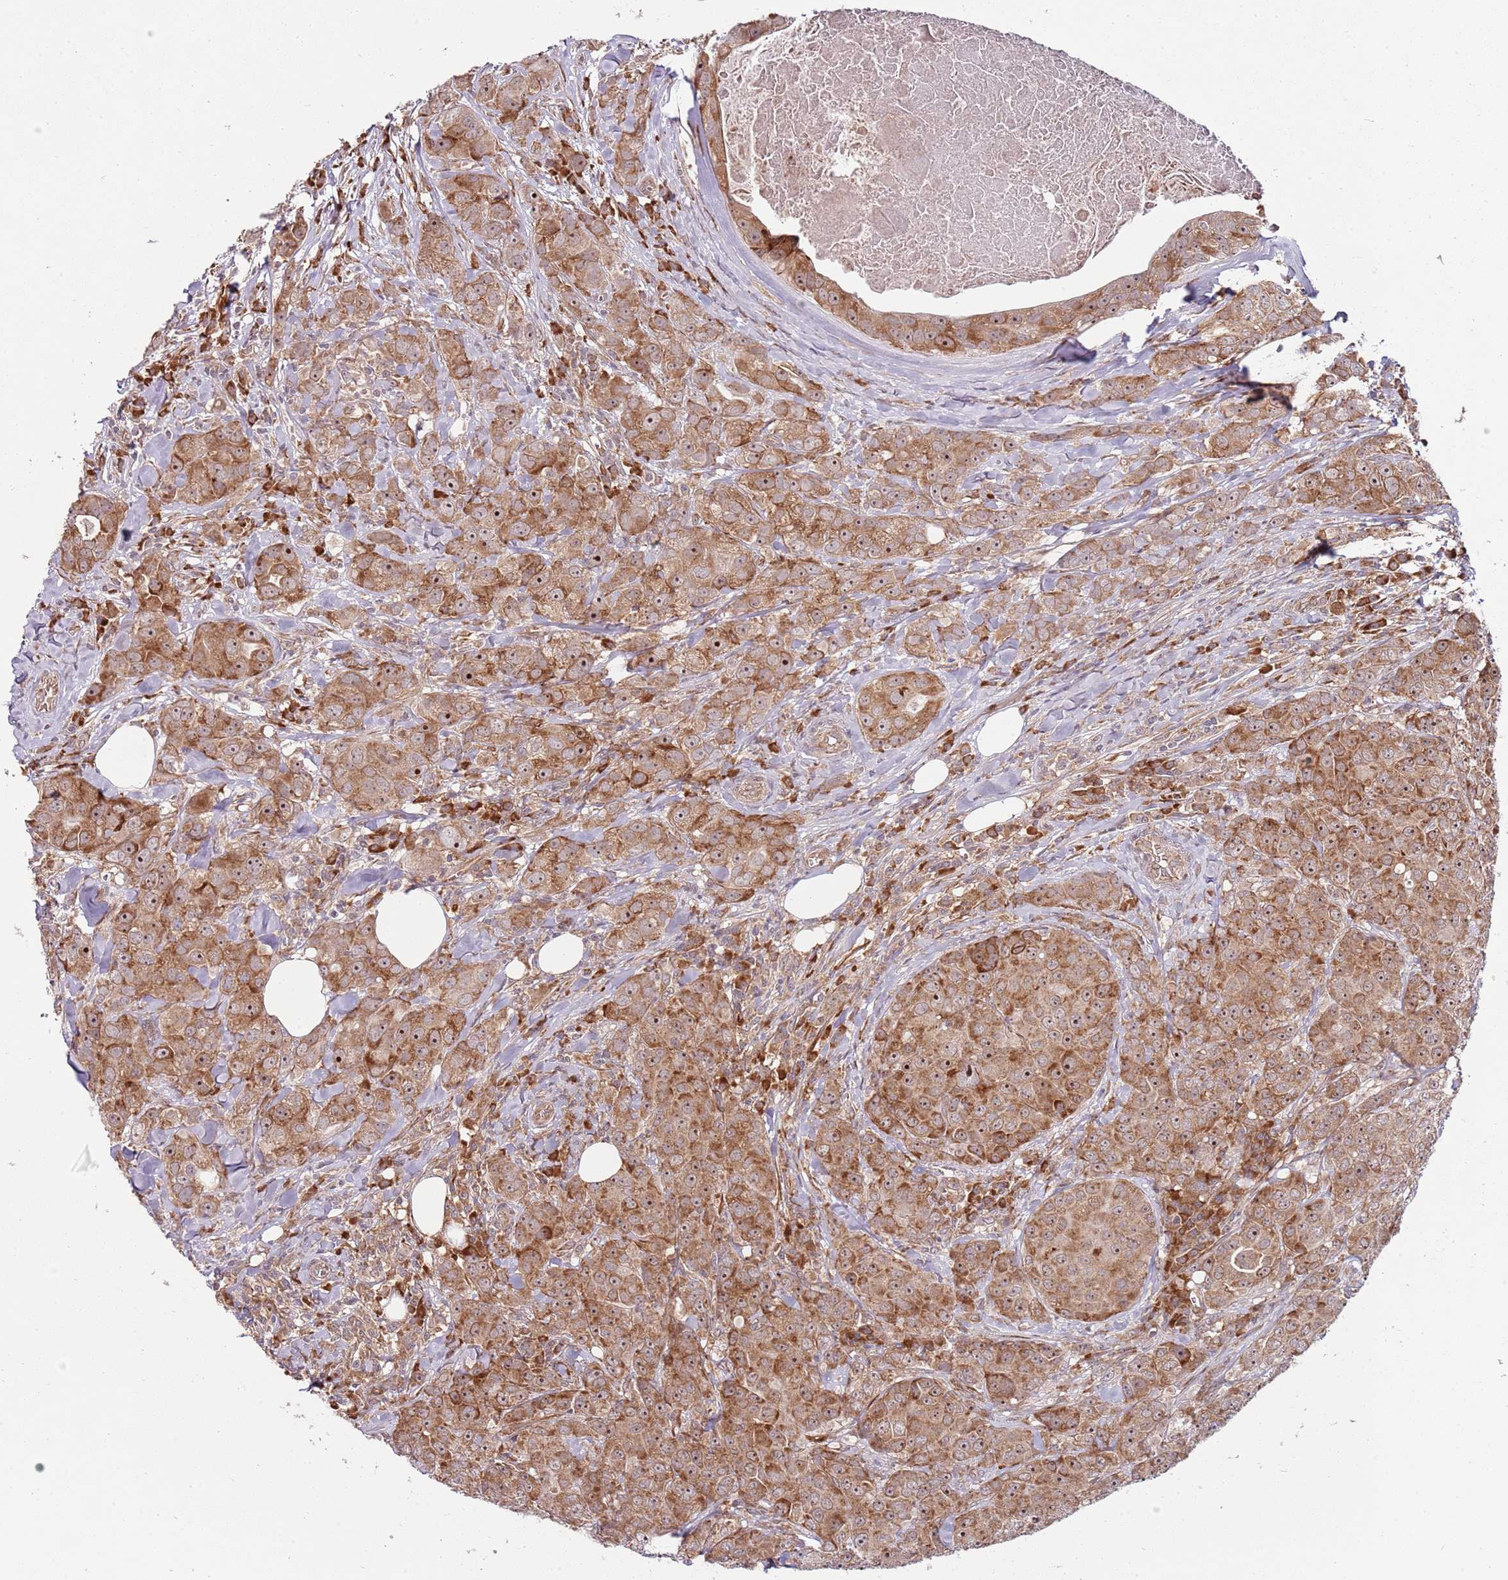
{"staining": {"intensity": "moderate", "quantity": ">75%", "location": "cytoplasmic/membranous,nuclear"}, "tissue": "breast cancer", "cell_type": "Tumor cells", "image_type": "cancer", "snomed": [{"axis": "morphology", "description": "Duct carcinoma"}, {"axis": "topography", "description": "Breast"}], "caption": "A photomicrograph of breast invasive ductal carcinoma stained for a protein demonstrates moderate cytoplasmic/membranous and nuclear brown staining in tumor cells. The staining was performed using DAB (3,3'-diaminobenzidine), with brown indicating positive protein expression. Nuclei are stained blue with hematoxylin.", "gene": "FBXL22", "patient": {"sex": "female", "age": 43}}